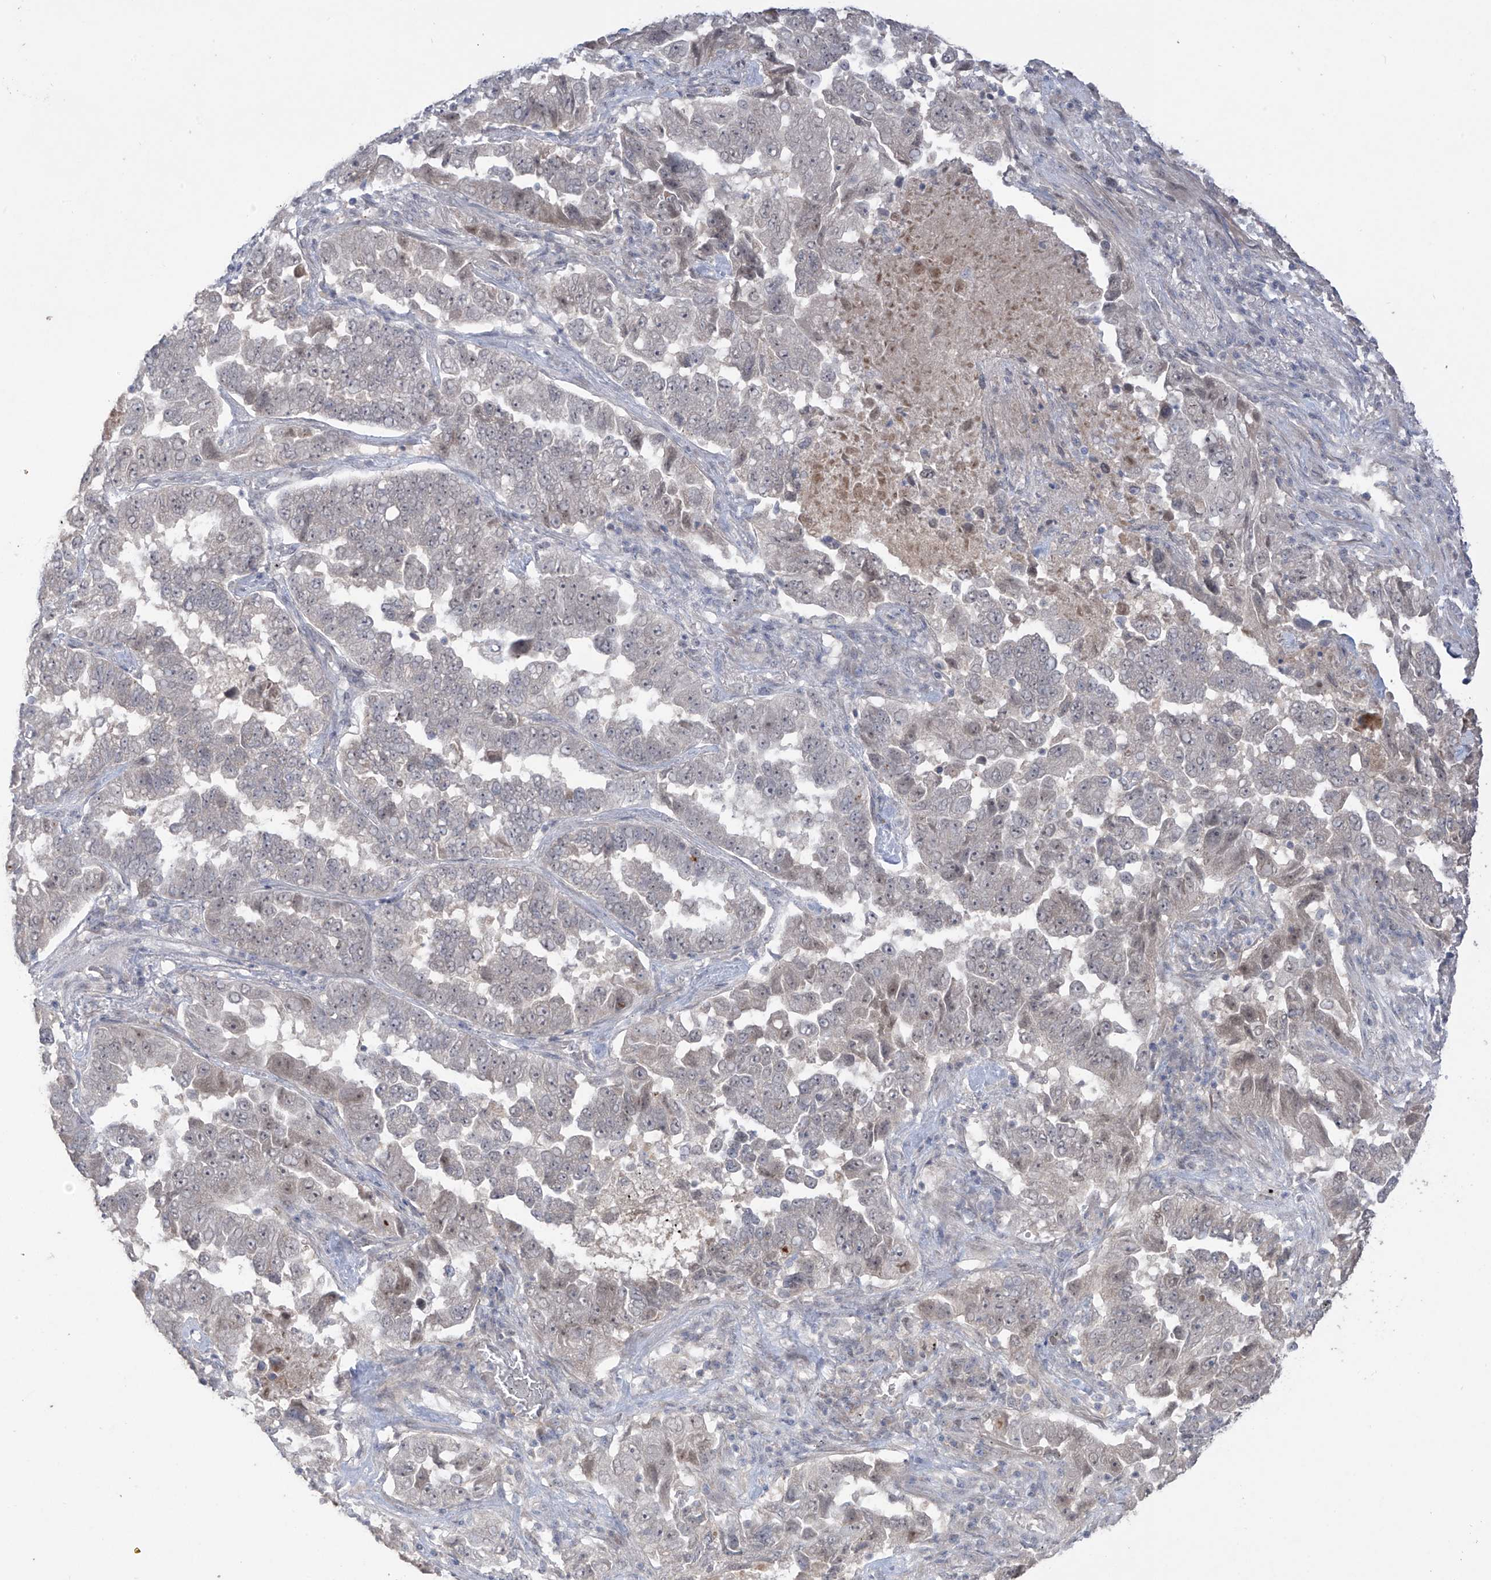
{"staining": {"intensity": "weak", "quantity": "<25%", "location": "nuclear"}, "tissue": "lung cancer", "cell_type": "Tumor cells", "image_type": "cancer", "snomed": [{"axis": "morphology", "description": "Adenocarcinoma, NOS"}, {"axis": "topography", "description": "Lung"}], "caption": "Human lung adenocarcinoma stained for a protein using immunohistochemistry (IHC) demonstrates no positivity in tumor cells.", "gene": "OGT", "patient": {"sex": "female", "age": 51}}